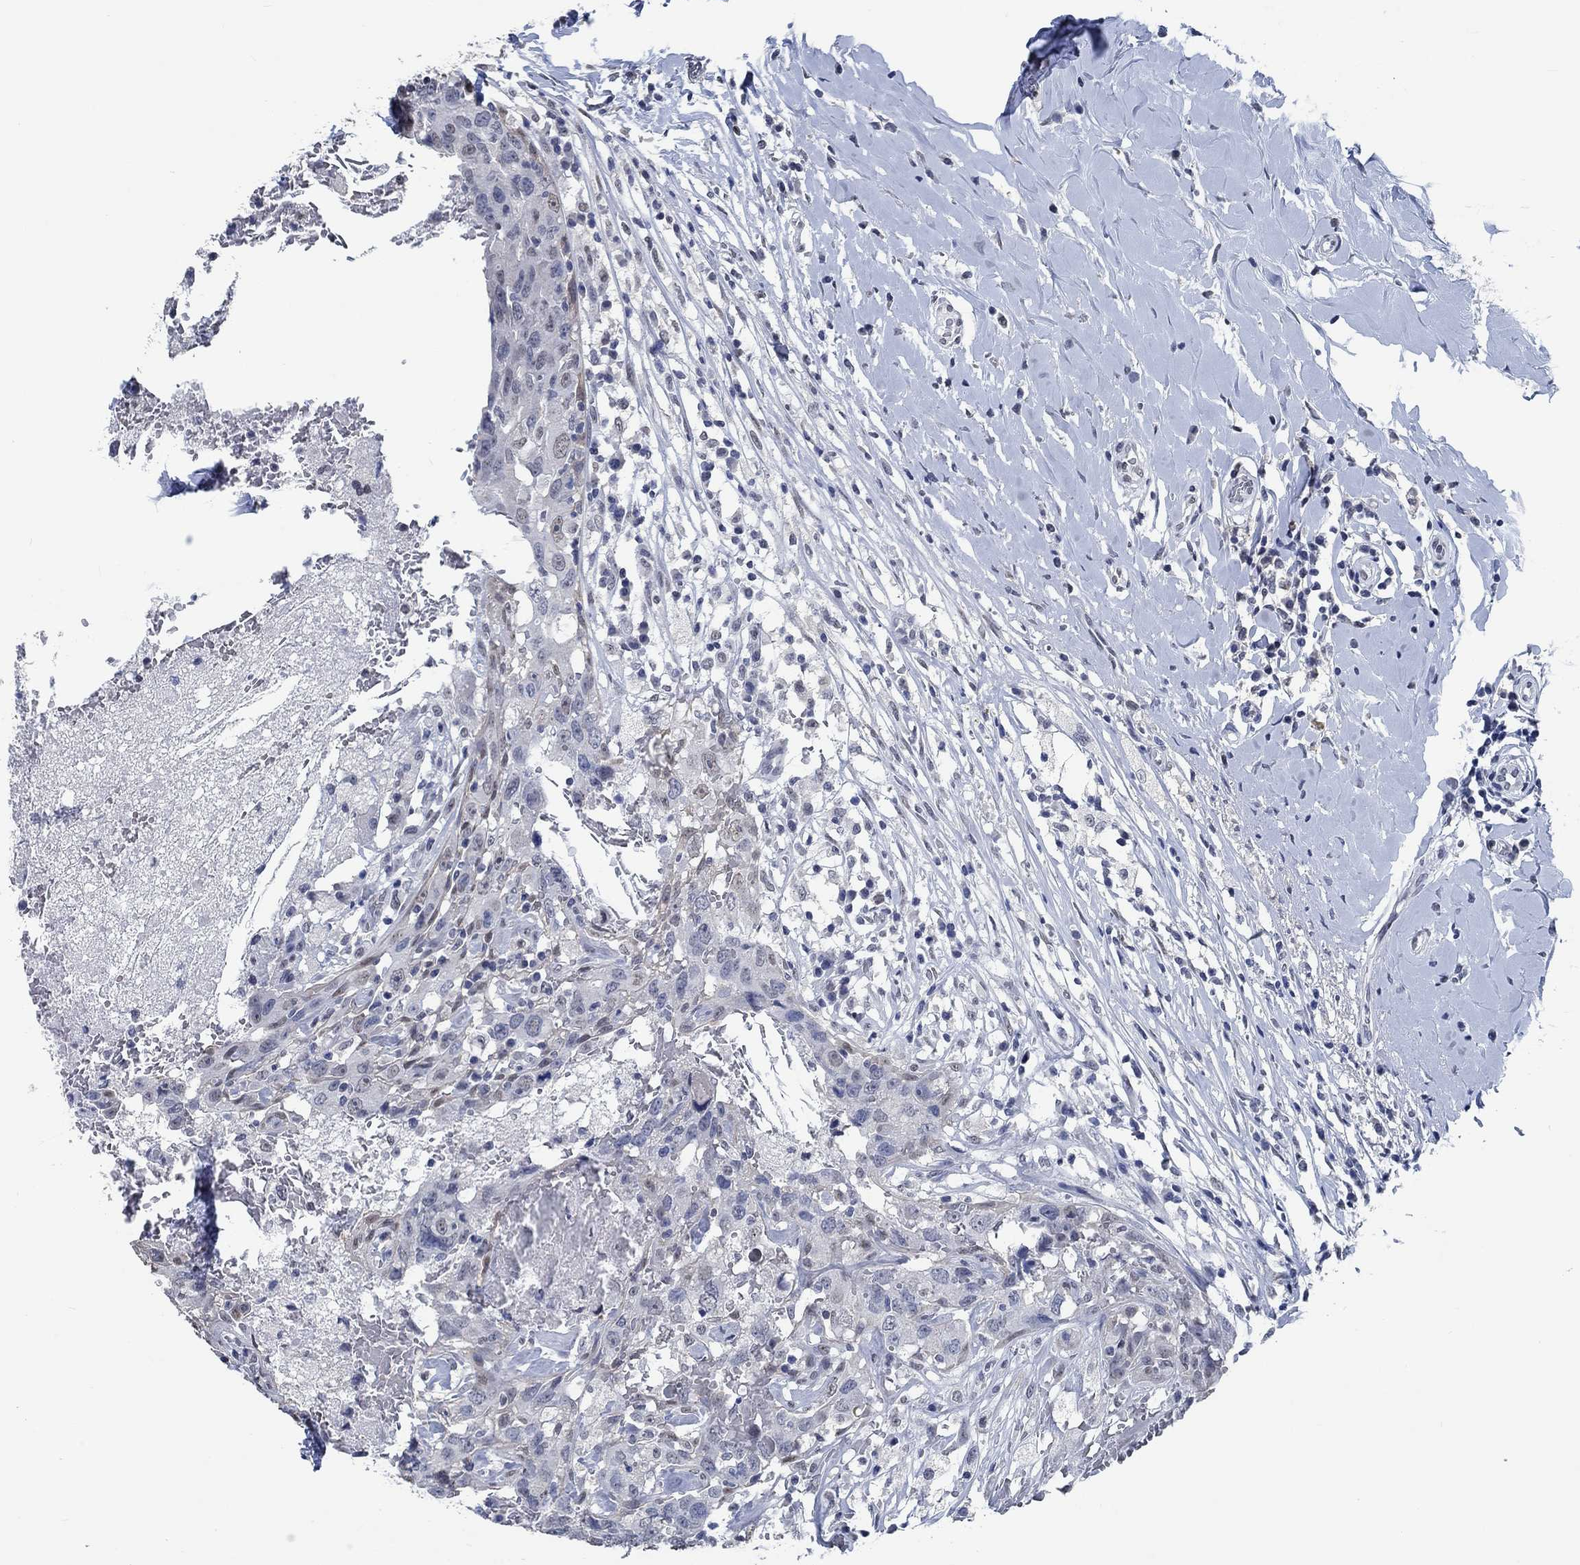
{"staining": {"intensity": "negative", "quantity": "none", "location": "none"}, "tissue": "breast cancer", "cell_type": "Tumor cells", "image_type": "cancer", "snomed": [{"axis": "morphology", "description": "Duct carcinoma"}, {"axis": "topography", "description": "Breast"}], "caption": "High power microscopy photomicrograph of an immunohistochemistry photomicrograph of breast cancer (invasive ductal carcinoma), revealing no significant positivity in tumor cells. (DAB (3,3'-diaminobenzidine) IHC, high magnification).", "gene": "OBSCN", "patient": {"sex": "female", "age": 27}}